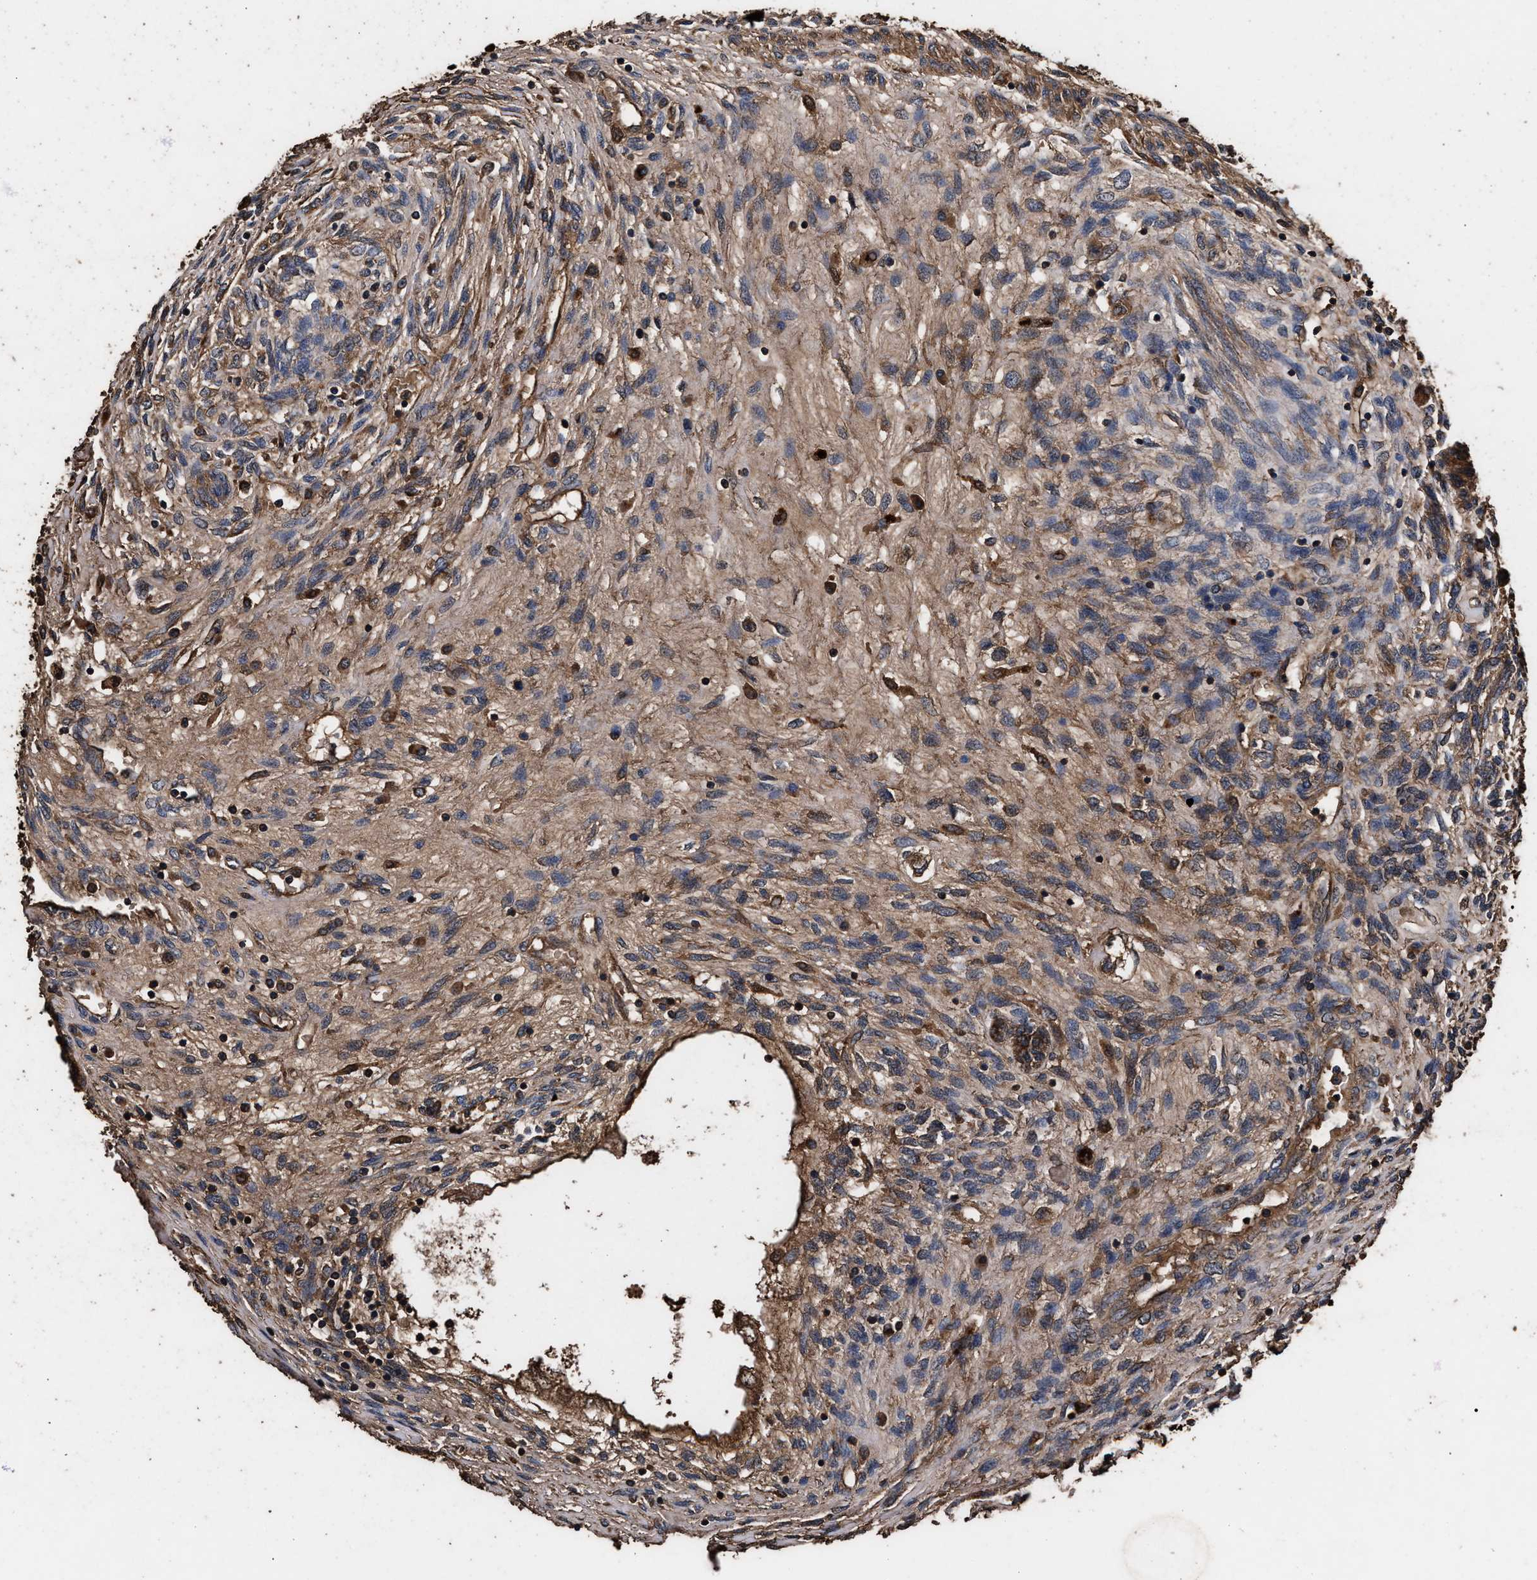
{"staining": {"intensity": "weak", "quantity": ">75%", "location": "cytoplasmic/membranous"}, "tissue": "testis cancer", "cell_type": "Tumor cells", "image_type": "cancer", "snomed": [{"axis": "morphology", "description": "Seminoma, NOS"}, {"axis": "topography", "description": "Testis"}], "caption": "A brown stain labels weak cytoplasmic/membranous staining of a protein in human seminoma (testis) tumor cells.", "gene": "KYAT1", "patient": {"sex": "male", "age": 28}}